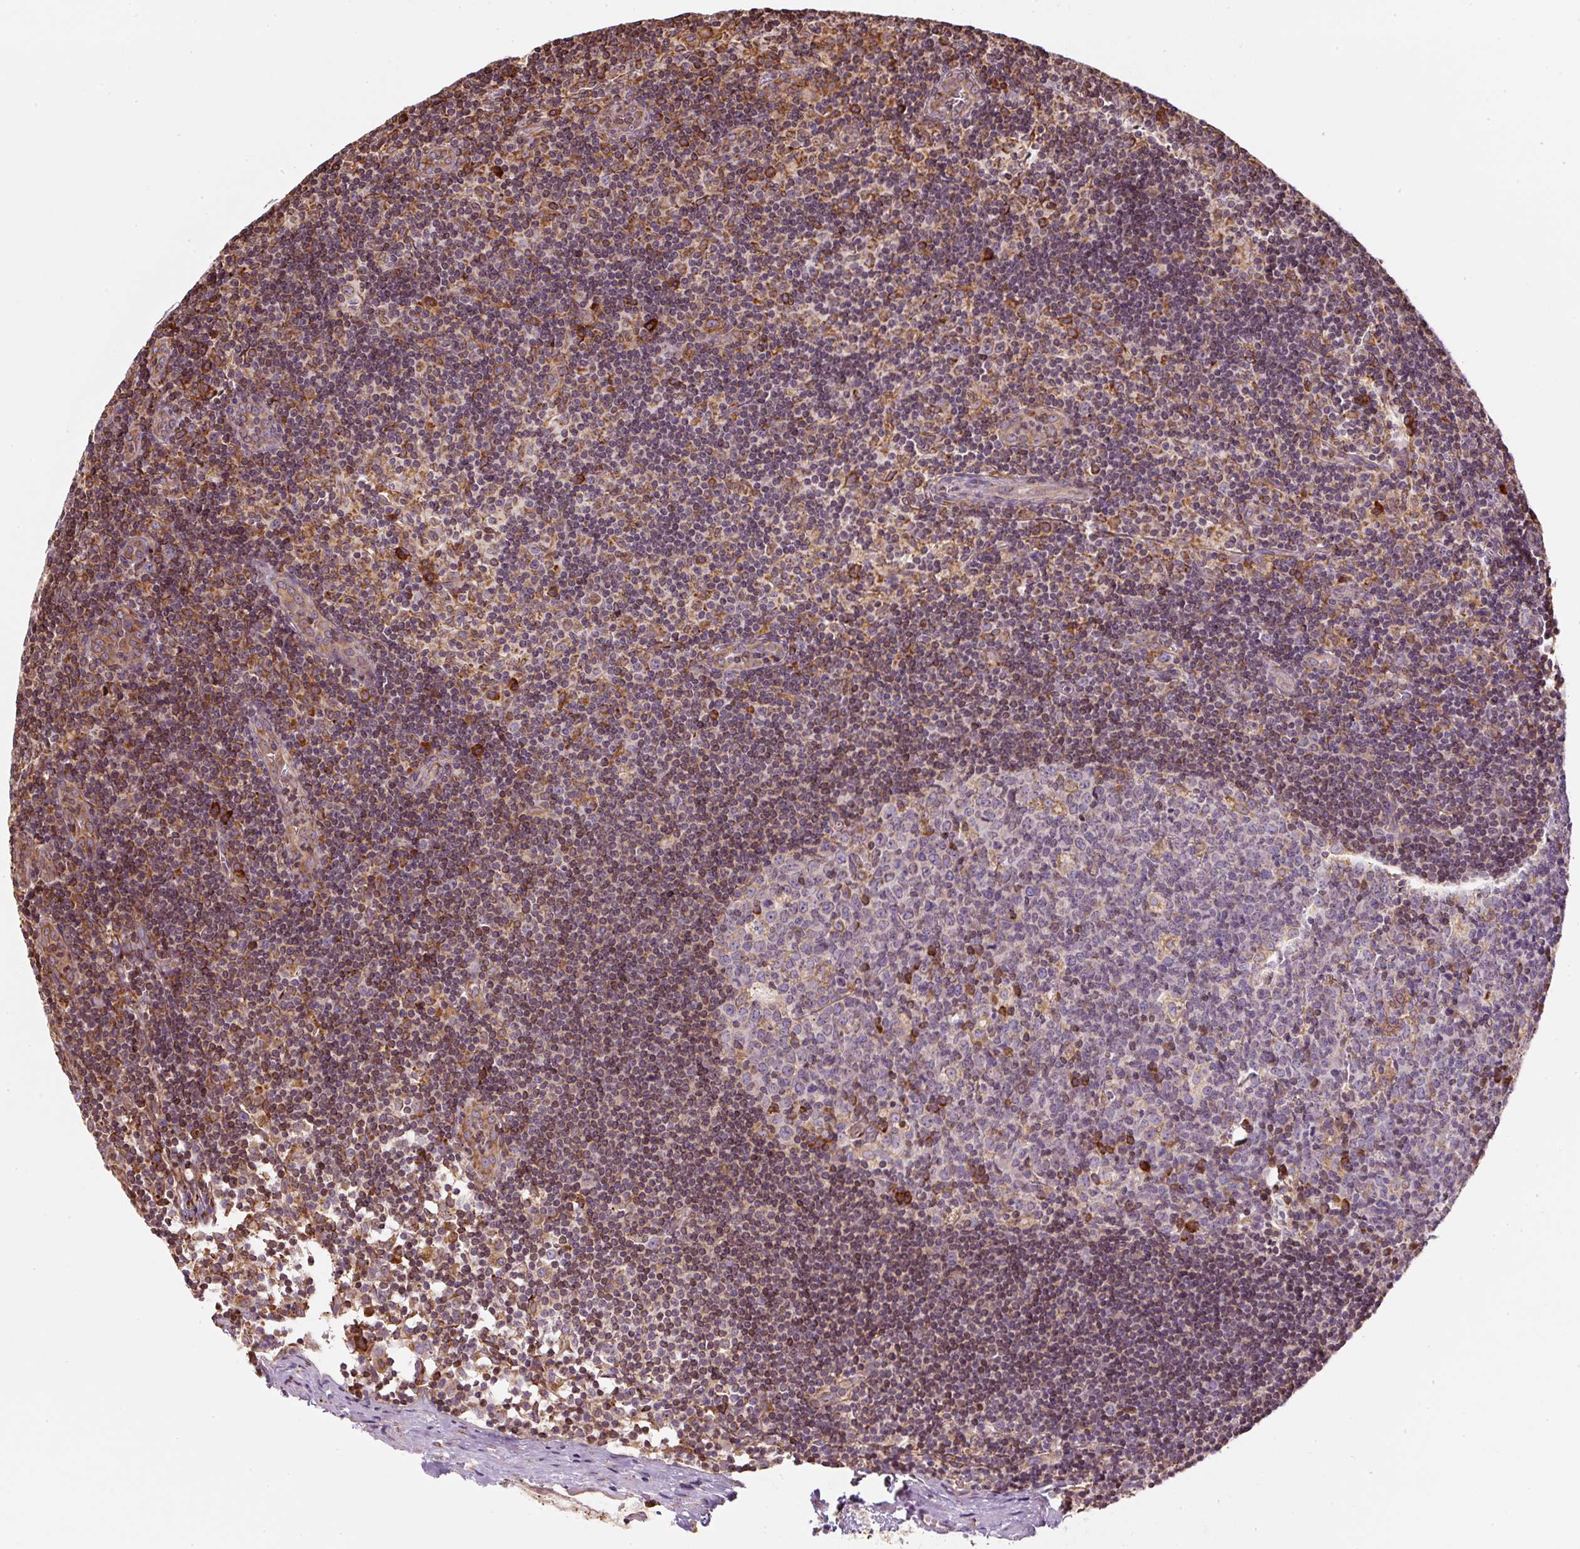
{"staining": {"intensity": "strong", "quantity": "<25%", "location": "cytoplasmic/membranous"}, "tissue": "lymph node", "cell_type": "Germinal center cells", "image_type": "normal", "snomed": [{"axis": "morphology", "description": "Normal tissue, NOS"}, {"axis": "topography", "description": "Lymph node"}], "caption": "Approximately <25% of germinal center cells in benign human lymph node demonstrate strong cytoplasmic/membranous protein staining as visualized by brown immunohistochemical staining.", "gene": "PRKCSH", "patient": {"sex": "female", "age": 45}}